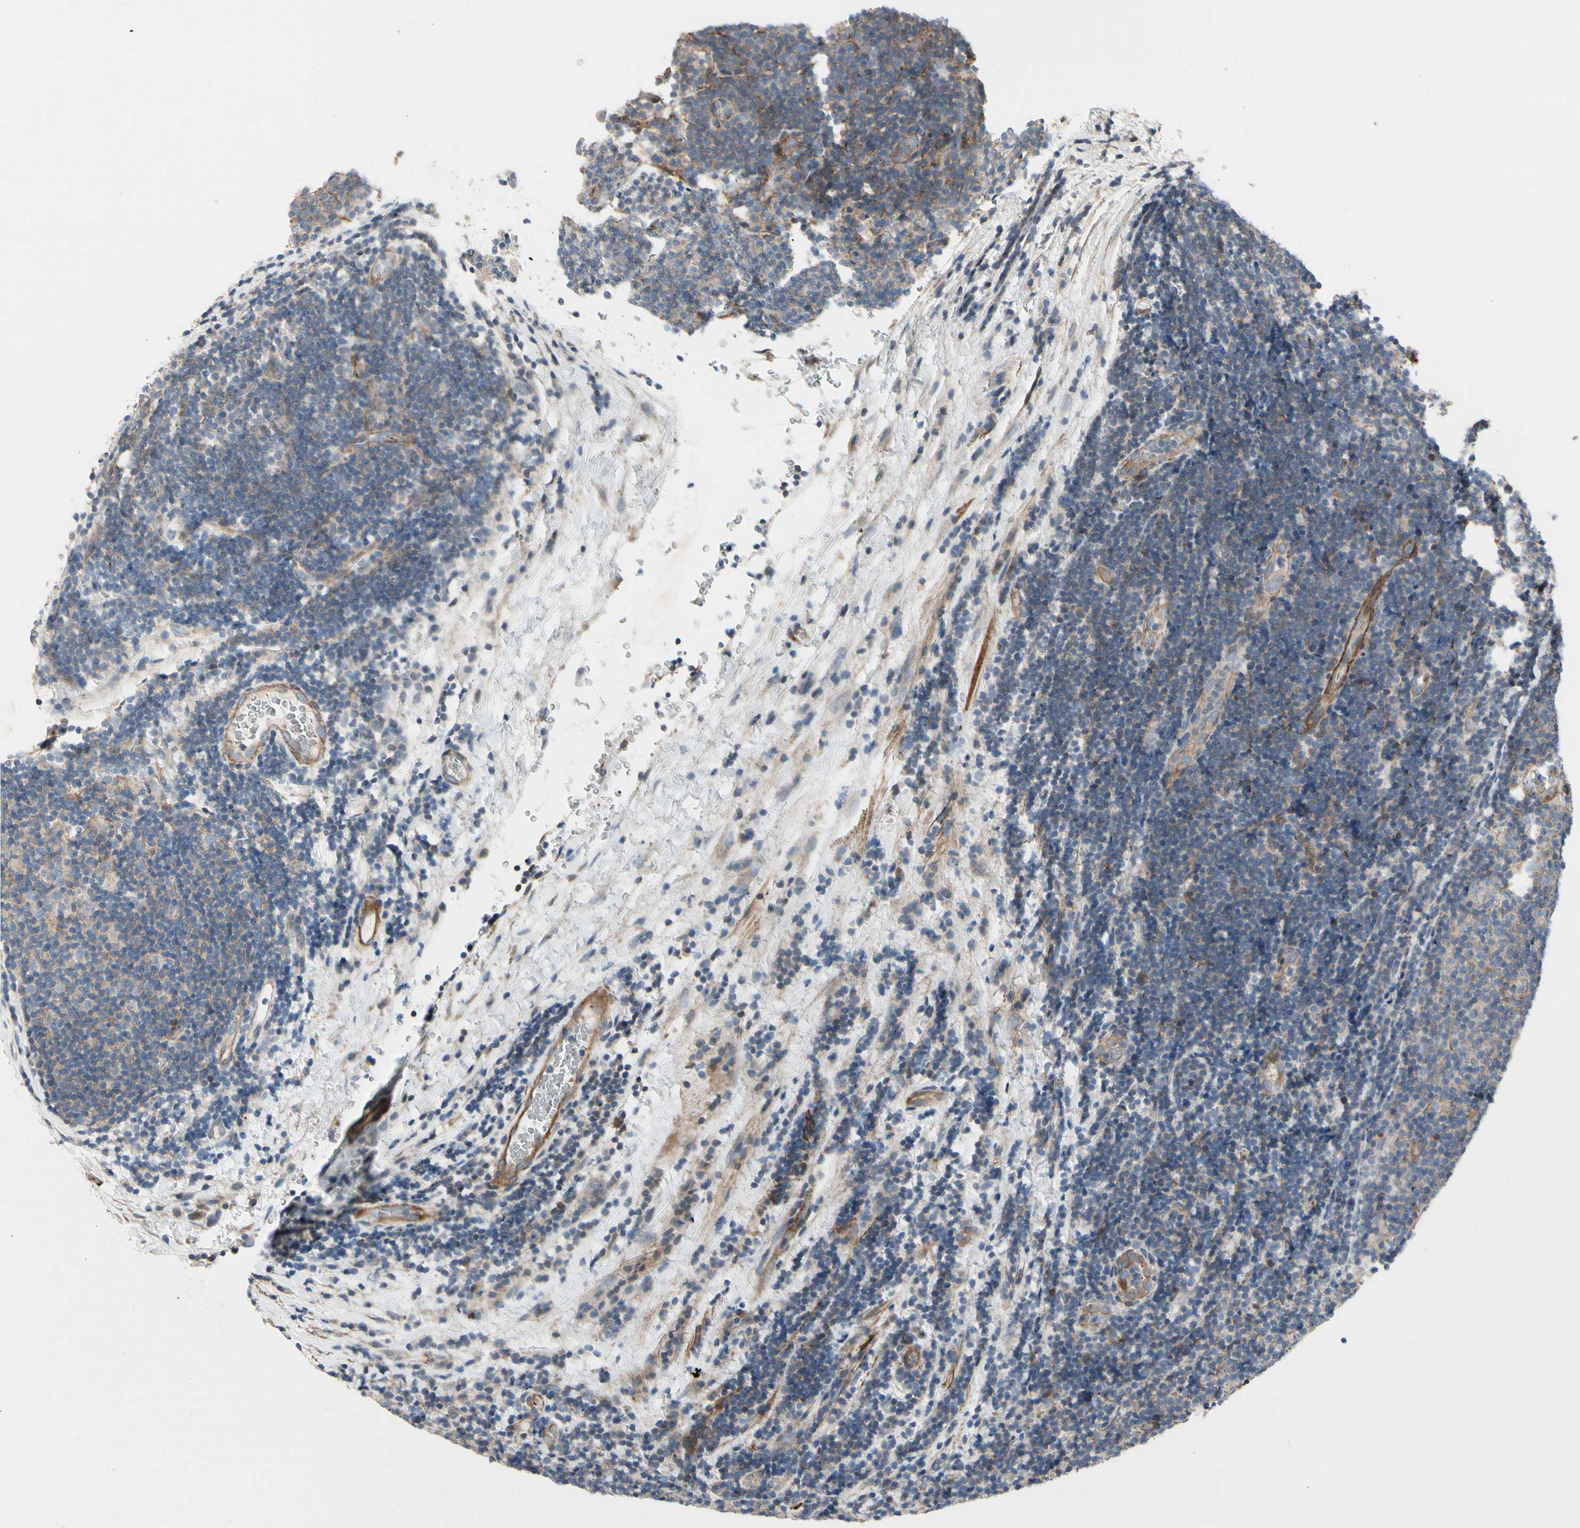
{"staining": {"intensity": "weak", "quantity": "<25%", "location": "cytoplasmic/membranous"}, "tissue": "lymphoma", "cell_type": "Tumor cells", "image_type": "cancer", "snomed": [{"axis": "morphology", "description": "Malignant lymphoma, non-Hodgkin's type, Low grade"}, {"axis": "topography", "description": "Lymph node"}], "caption": "The immunohistochemistry (IHC) photomicrograph has no significant expression in tumor cells of malignant lymphoma, non-Hodgkin's type (low-grade) tissue. (IHC, brightfield microscopy, high magnification).", "gene": "TPM1", "patient": {"sex": "male", "age": 83}}